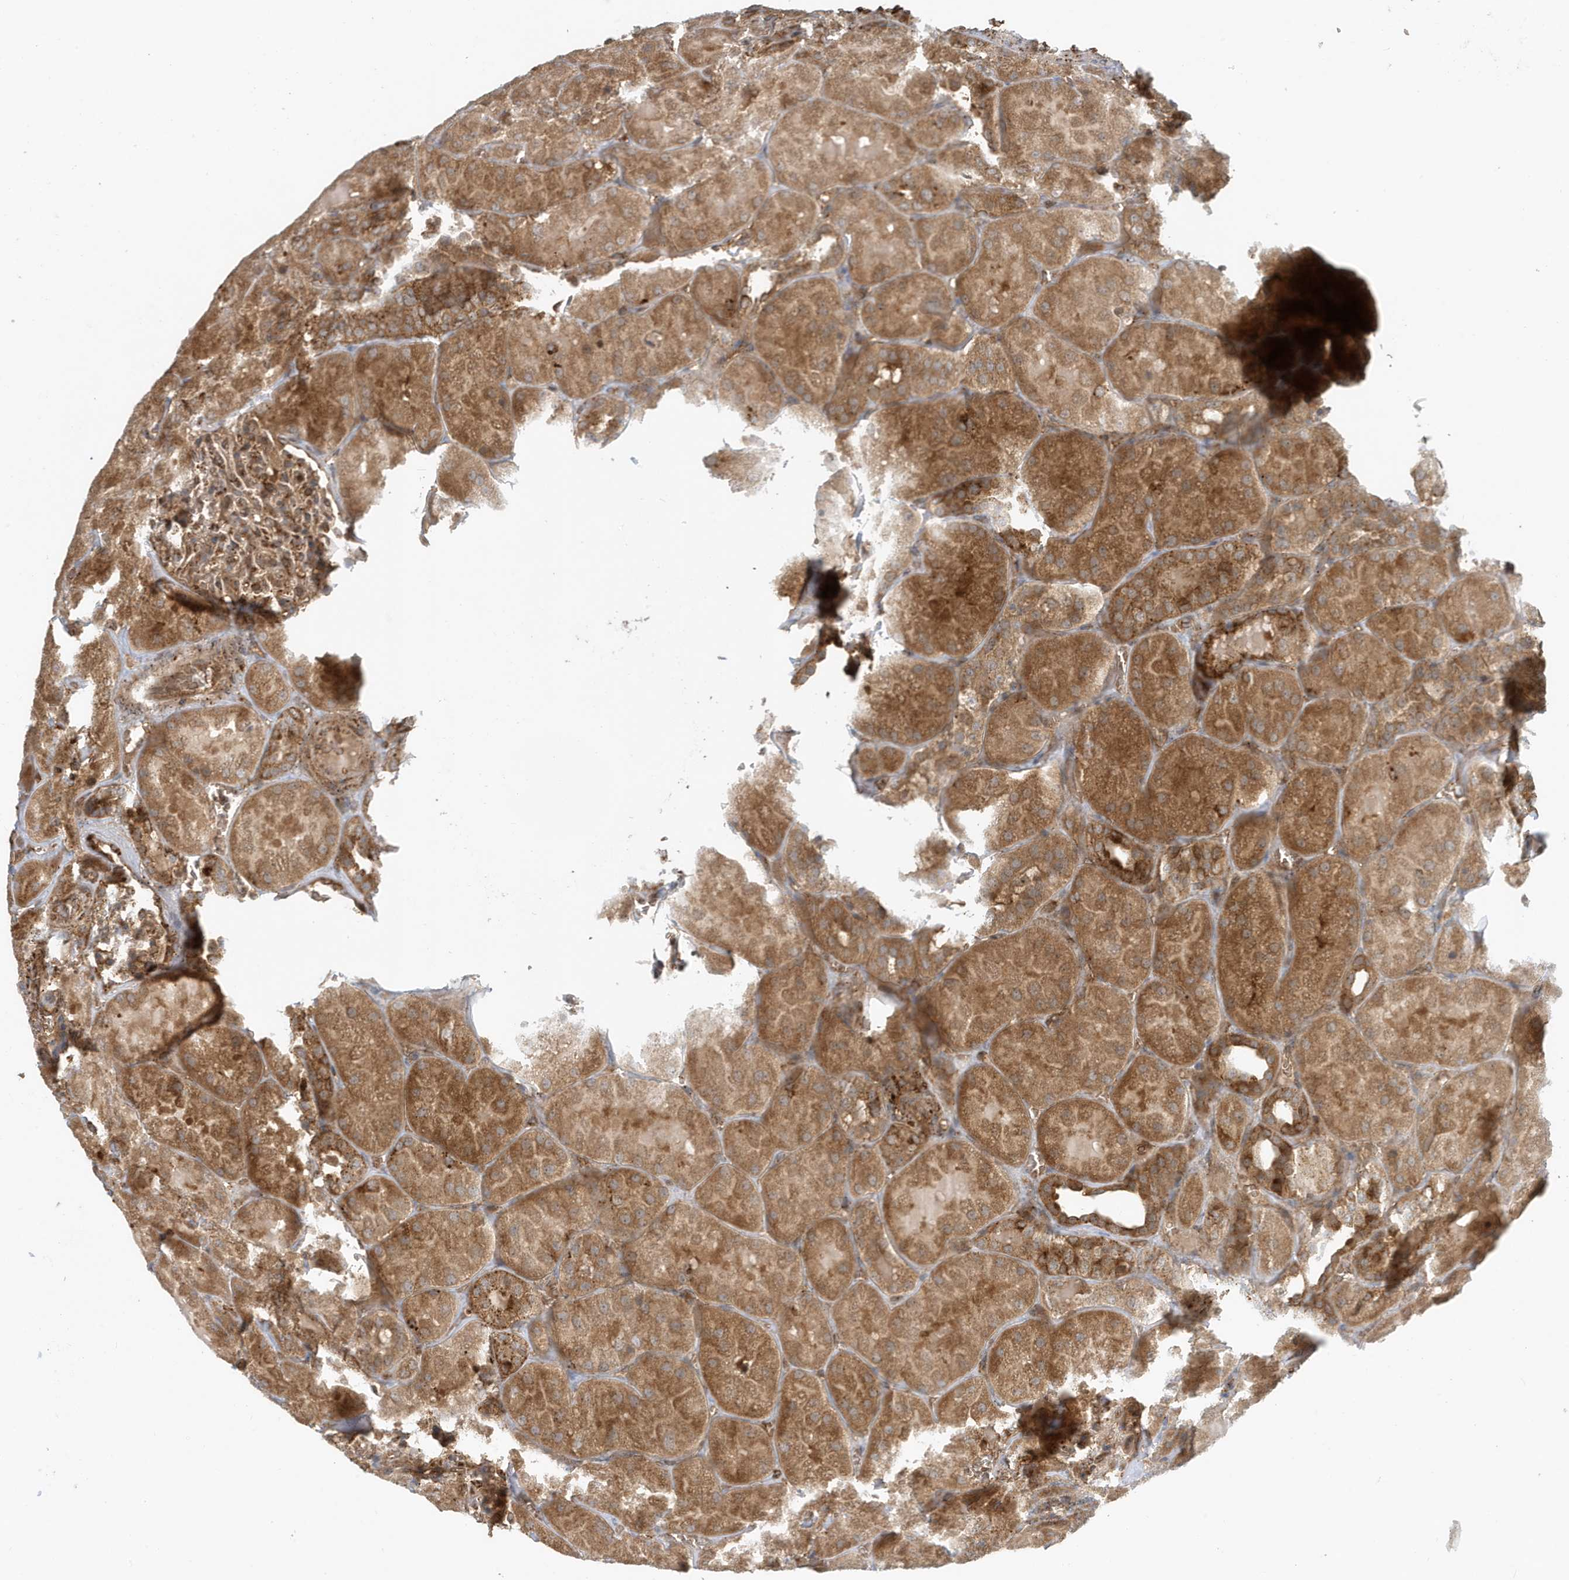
{"staining": {"intensity": "moderate", "quantity": ">75%", "location": "cytoplasmic/membranous"}, "tissue": "kidney", "cell_type": "Cells in glomeruli", "image_type": "normal", "snomed": [{"axis": "morphology", "description": "Normal tissue, NOS"}, {"axis": "topography", "description": "Kidney"}], "caption": "There is medium levels of moderate cytoplasmic/membranous expression in cells in glomeruli of normal kidney, as demonstrated by immunohistochemical staining (brown color).", "gene": "FYCO1", "patient": {"sex": "male", "age": 28}}